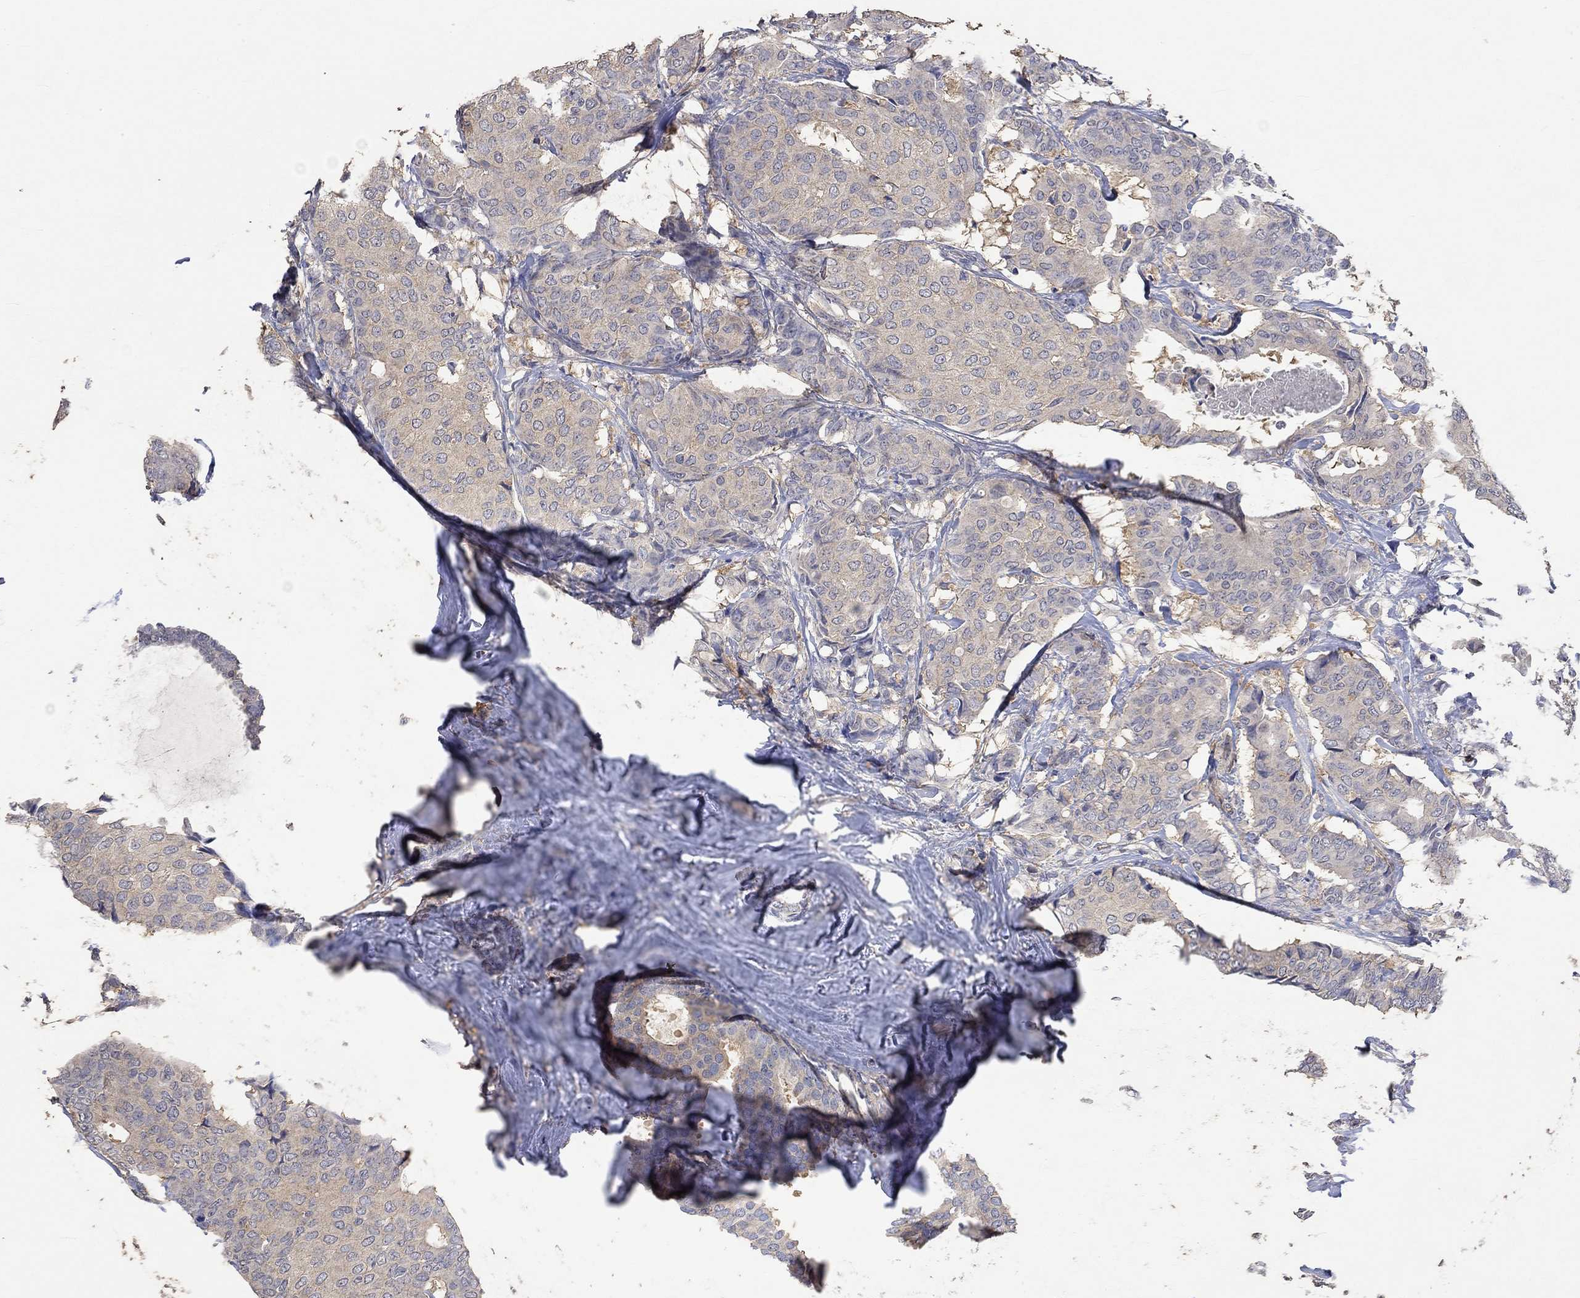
{"staining": {"intensity": "weak", "quantity": ">75%", "location": "cytoplasmic/membranous"}, "tissue": "breast cancer", "cell_type": "Tumor cells", "image_type": "cancer", "snomed": [{"axis": "morphology", "description": "Duct carcinoma"}, {"axis": "topography", "description": "Breast"}], "caption": "Immunohistochemistry (IHC) of human infiltrating ductal carcinoma (breast) exhibits low levels of weak cytoplasmic/membranous expression in about >75% of tumor cells.", "gene": "PTPN20", "patient": {"sex": "female", "age": 75}}